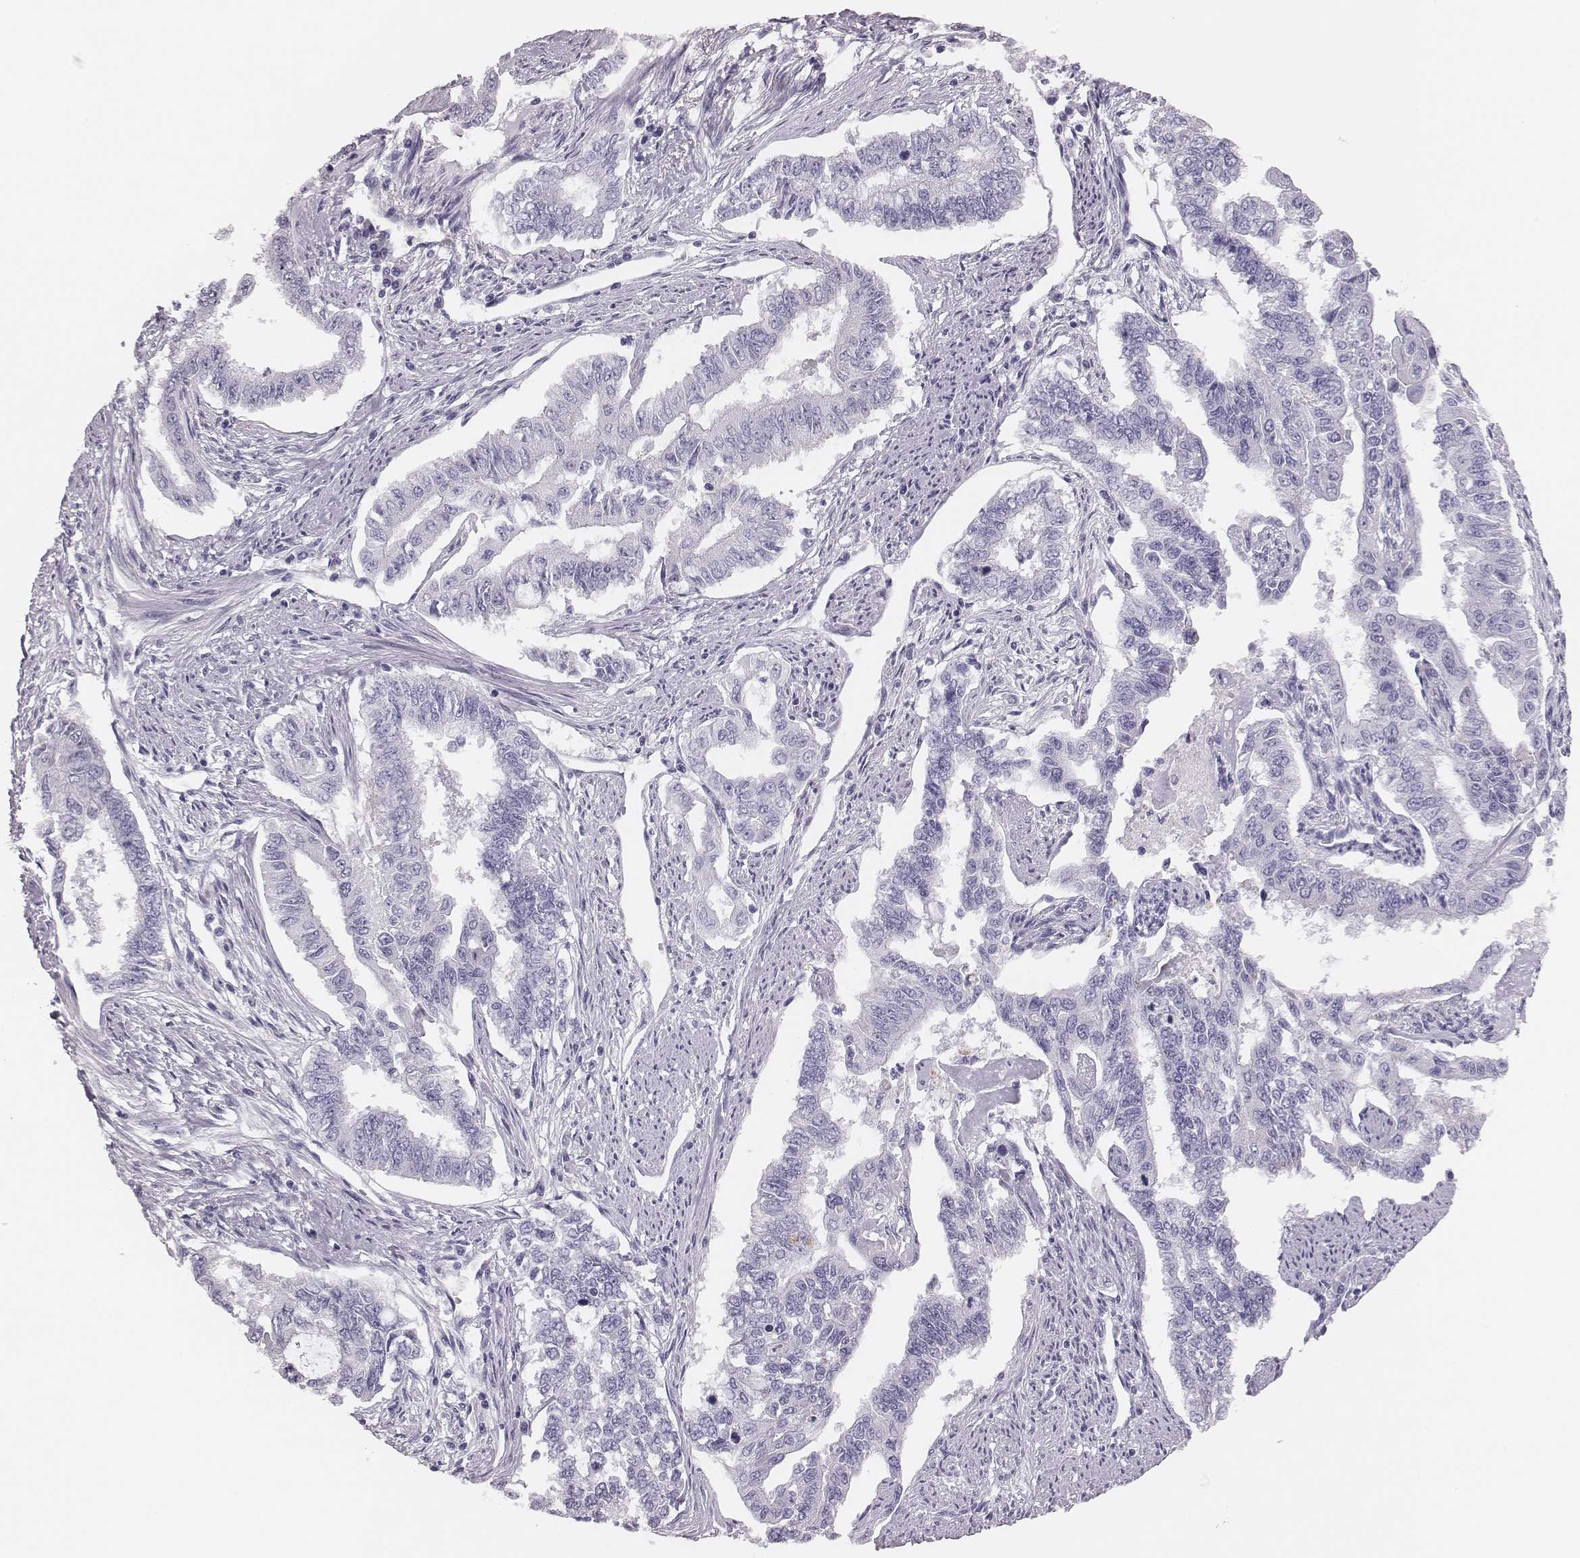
{"staining": {"intensity": "negative", "quantity": "none", "location": "none"}, "tissue": "endometrial cancer", "cell_type": "Tumor cells", "image_type": "cancer", "snomed": [{"axis": "morphology", "description": "Adenocarcinoma, NOS"}, {"axis": "topography", "description": "Uterus"}], "caption": "Immunohistochemical staining of endometrial cancer demonstrates no significant staining in tumor cells. (DAB (3,3'-diaminobenzidine) immunohistochemistry with hematoxylin counter stain).", "gene": "H1-6", "patient": {"sex": "female", "age": 59}}